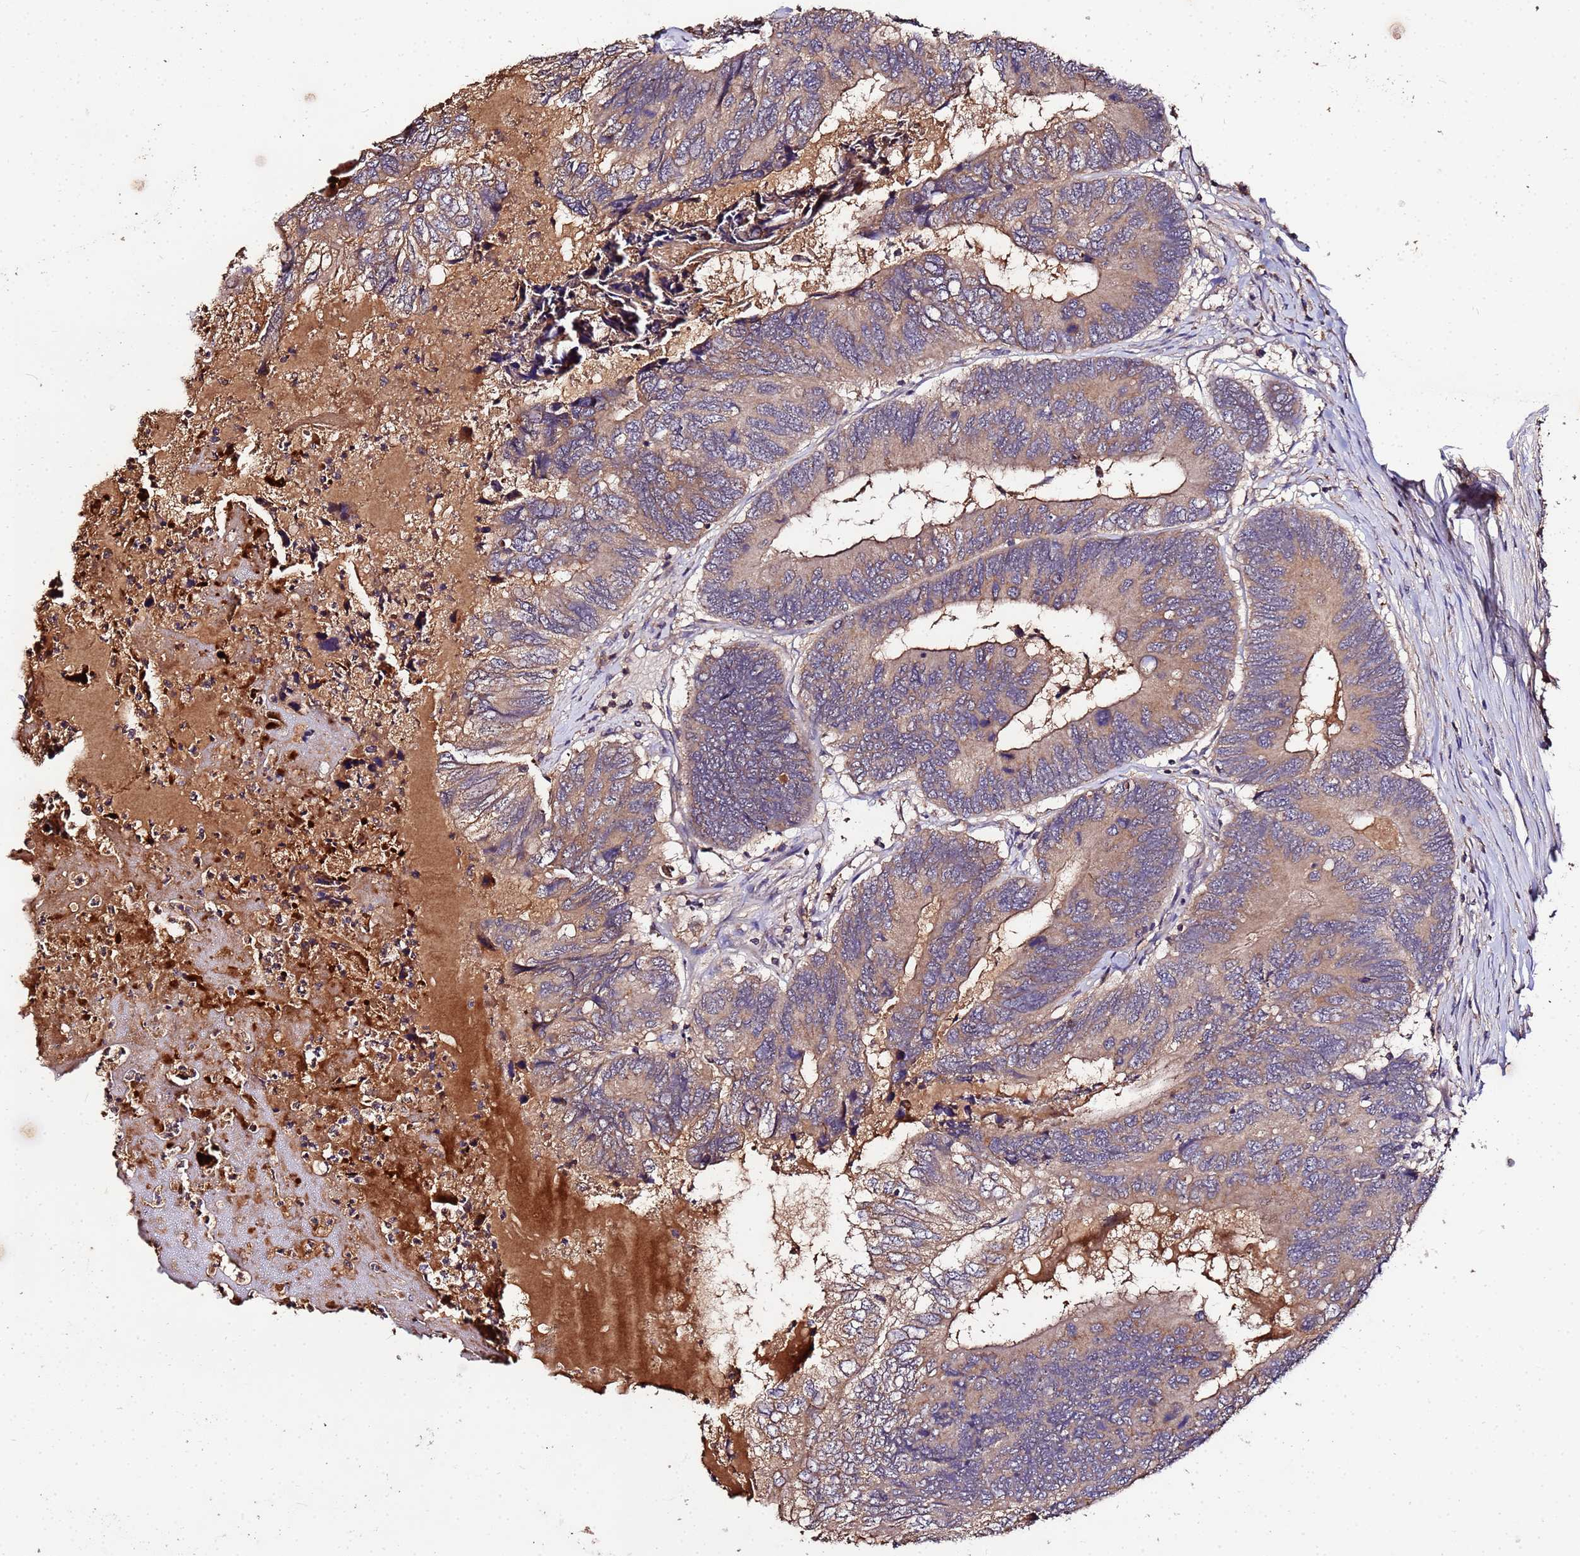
{"staining": {"intensity": "moderate", "quantity": ">75%", "location": "cytoplasmic/membranous"}, "tissue": "colorectal cancer", "cell_type": "Tumor cells", "image_type": "cancer", "snomed": [{"axis": "morphology", "description": "Adenocarcinoma, NOS"}, {"axis": "topography", "description": "Colon"}], "caption": "A brown stain highlights moderate cytoplasmic/membranous positivity of a protein in human colorectal adenocarcinoma tumor cells. The protein is shown in brown color, while the nuclei are stained blue.", "gene": "MTERF1", "patient": {"sex": "female", "age": 67}}